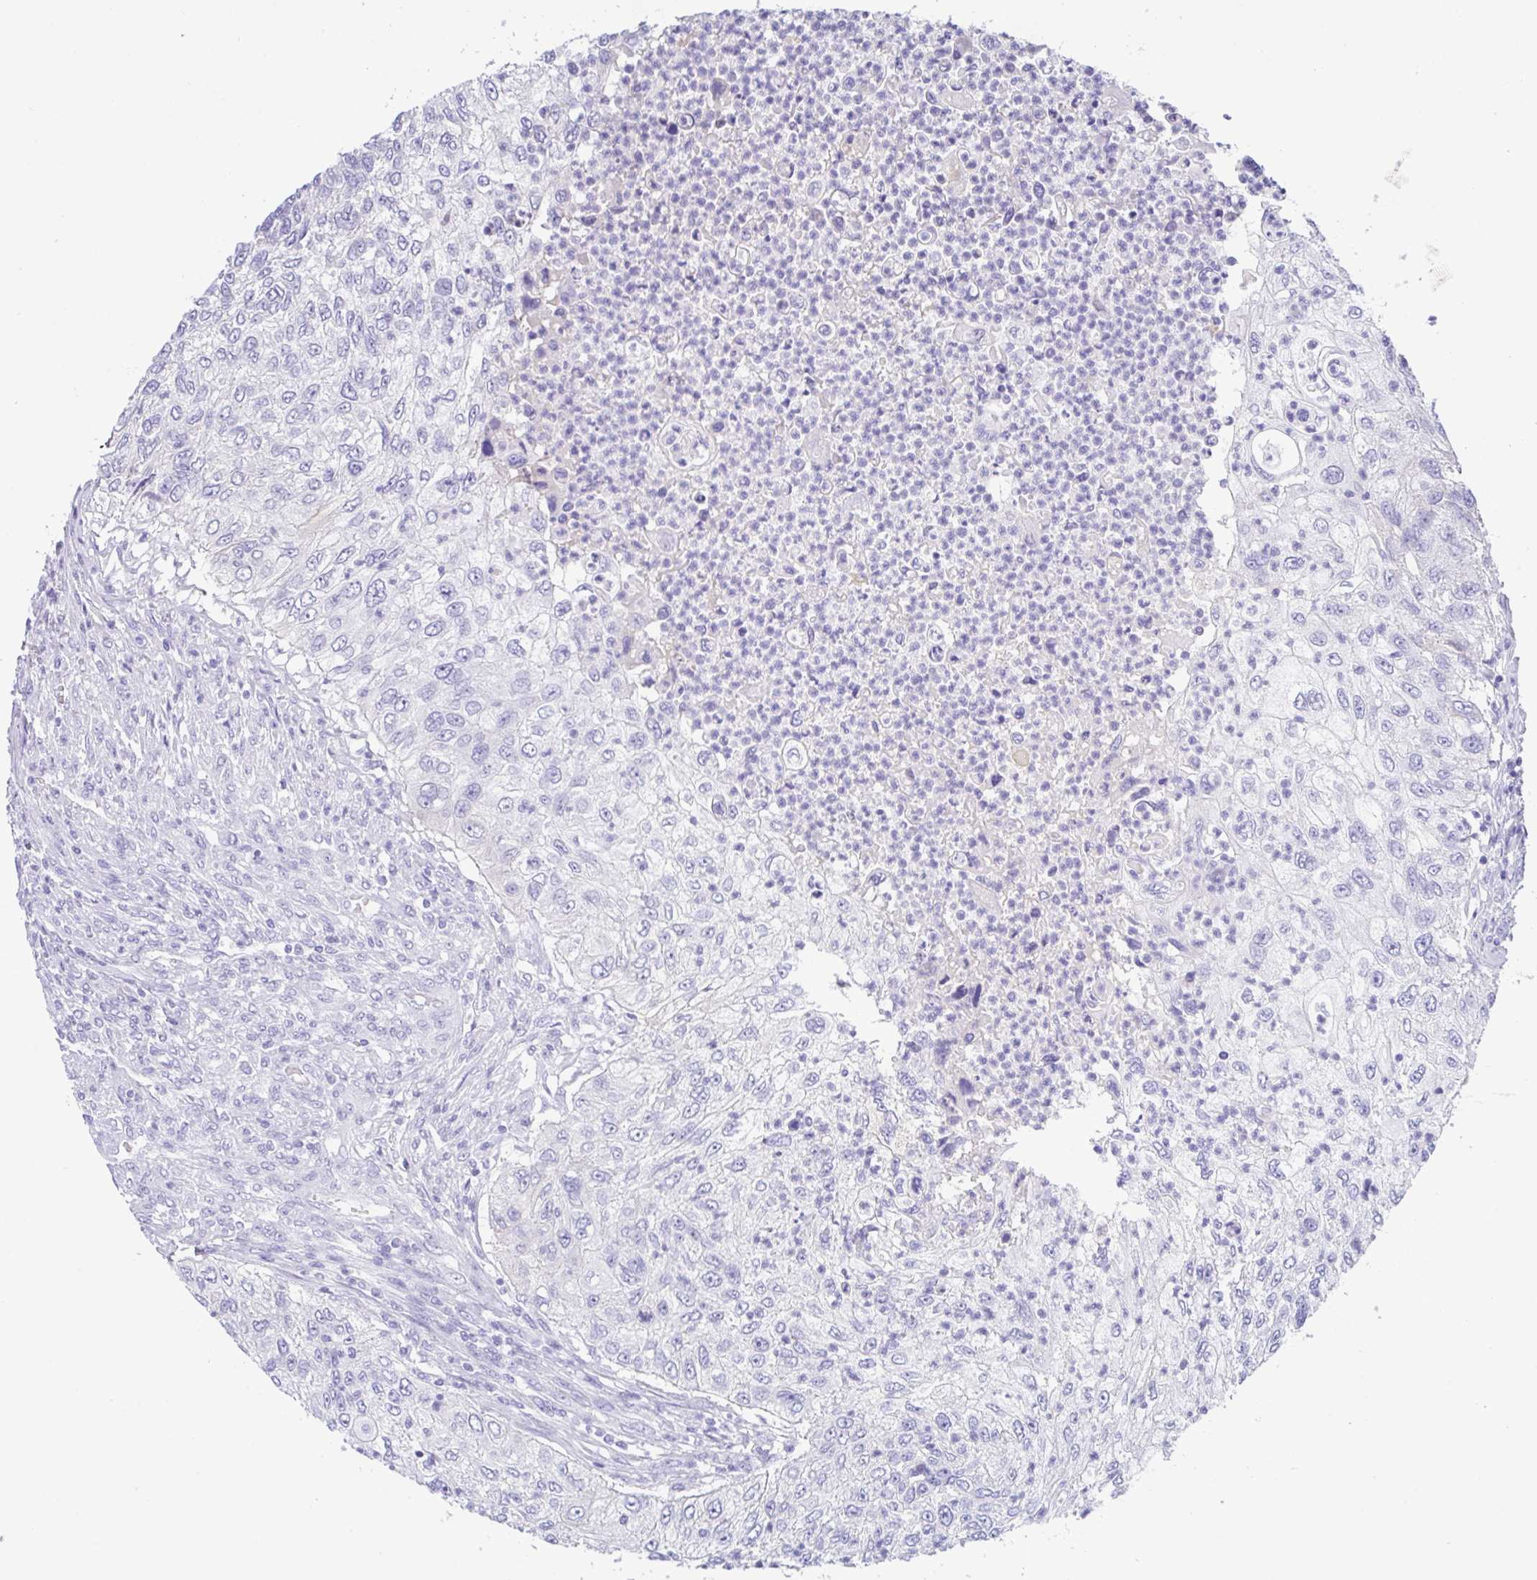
{"staining": {"intensity": "negative", "quantity": "none", "location": "none"}, "tissue": "urothelial cancer", "cell_type": "Tumor cells", "image_type": "cancer", "snomed": [{"axis": "morphology", "description": "Urothelial carcinoma, High grade"}, {"axis": "topography", "description": "Urinary bladder"}], "caption": "Protein analysis of urothelial cancer shows no significant expression in tumor cells. The staining was performed using DAB to visualize the protein expression in brown, while the nuclei were stained in blue with hematoxylin (Magnification: 20x).", "gene": "FBXL20", "patient": {"sex": "female", "age": 60}}